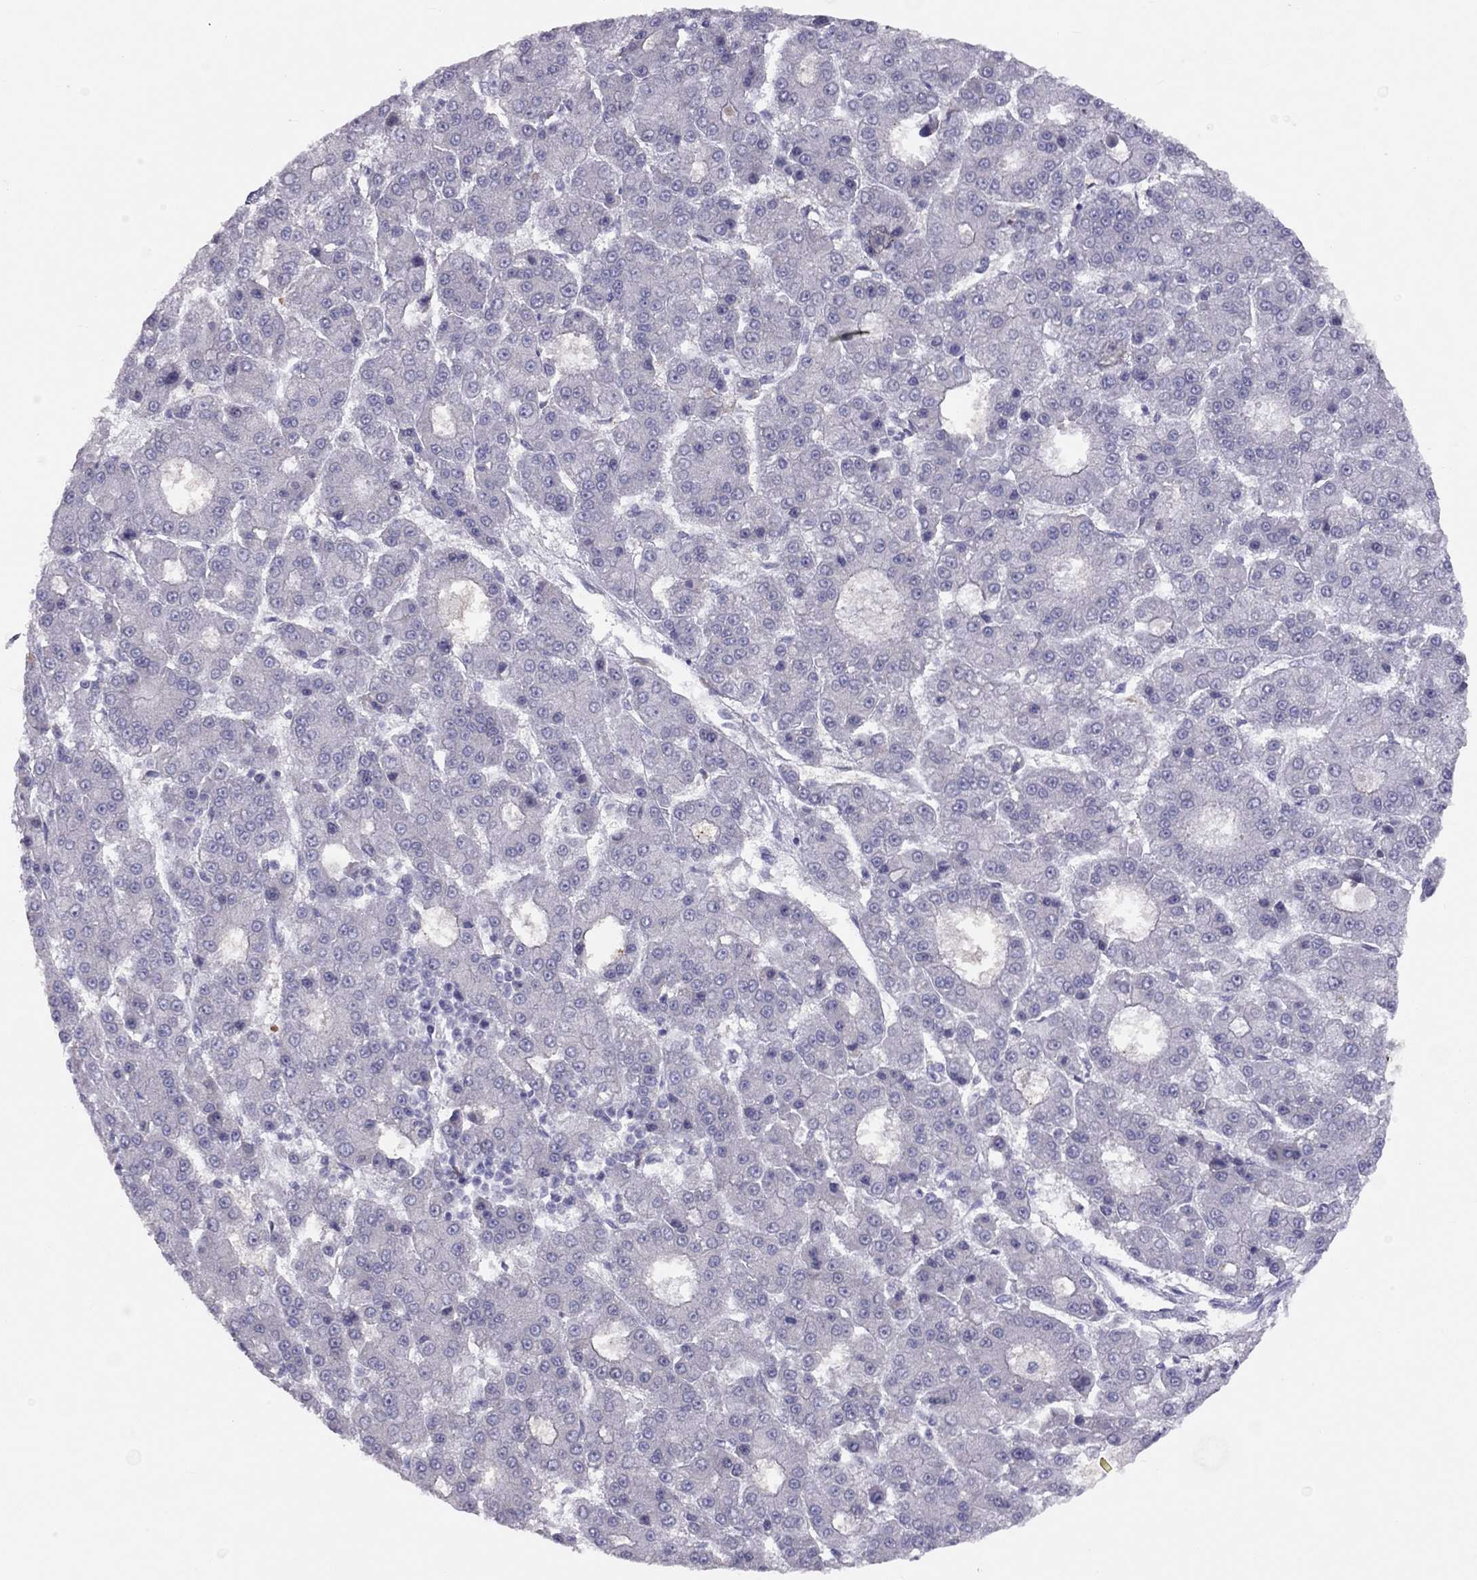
{"staining": {"intensity": "negative", "quantity": "none", "location": "none"}, "tissue": "liver cancer", "cell_type": "Tumor cells", "image_type": "cancer", "snomed": [{"axis": "morphology", "description": "Carcinoma, Hepatocellular, NOS"}, {"axis": "topography", "description": "Liver"}], "caption": "Protein analysis of liver hepatocellular carcinoma displays no significant staining in tumor cells.", "gene": "RHD", "patient": {"sex": "male", "age": 70}}